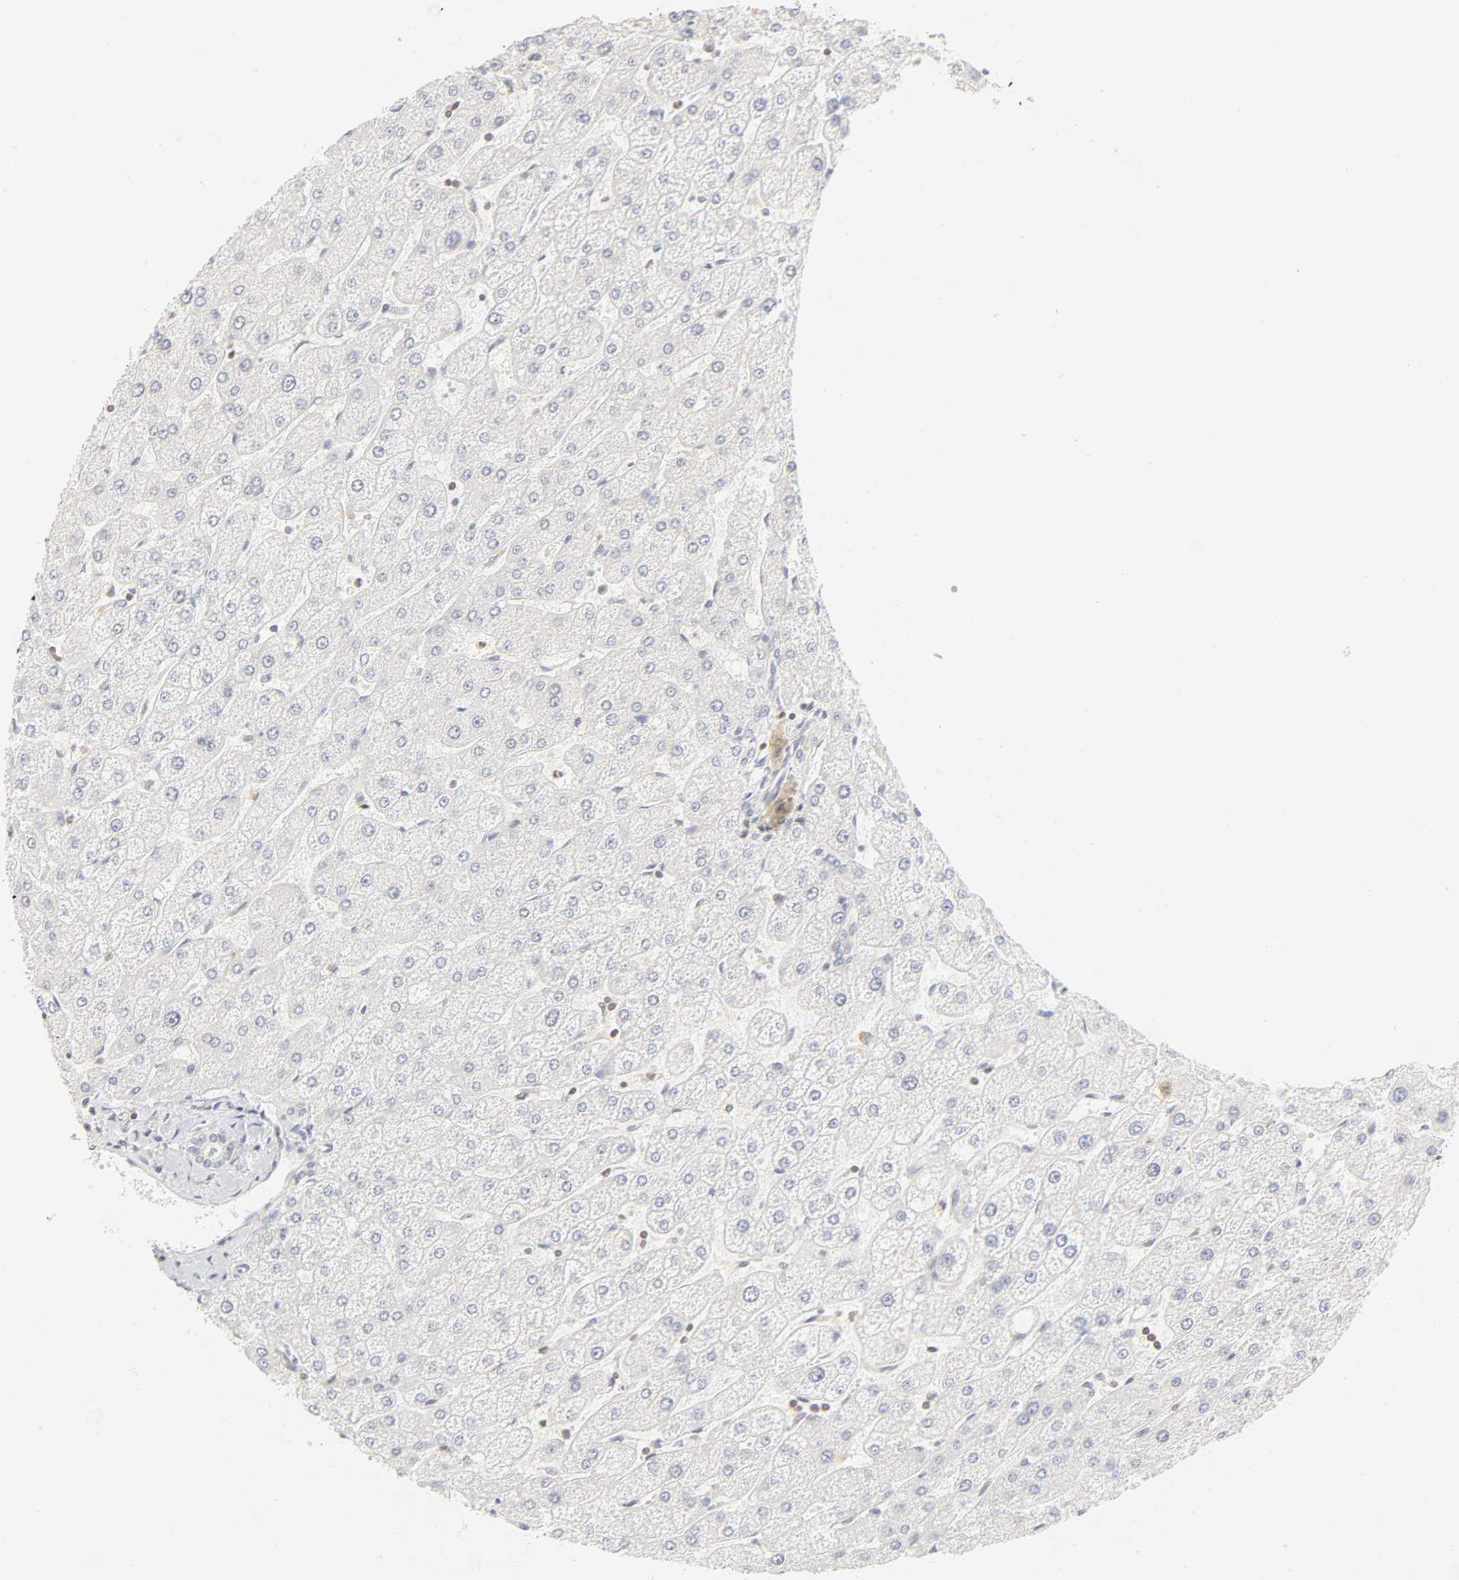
{"staining": {"intensity": "negative", "quantity": "none", "location": "none"}, "tissue": "liver", "cell_type": "Cholangiocytes", "image_type": "normal", "snomed": [{"axis": "morphology", "description": "Normal tissue, NOS"}, {"axis": "topography", "description": "Liver"}], "caption": "This photomicrograph is of normal liver stained with immunohistochemistry (IHC) to label a protein in brown with the nuclei are counter-stained blue. There is no expression in cholangiocytes.", "gene": "KIF2A", "patient": {"sex": "male", "age": 67}}